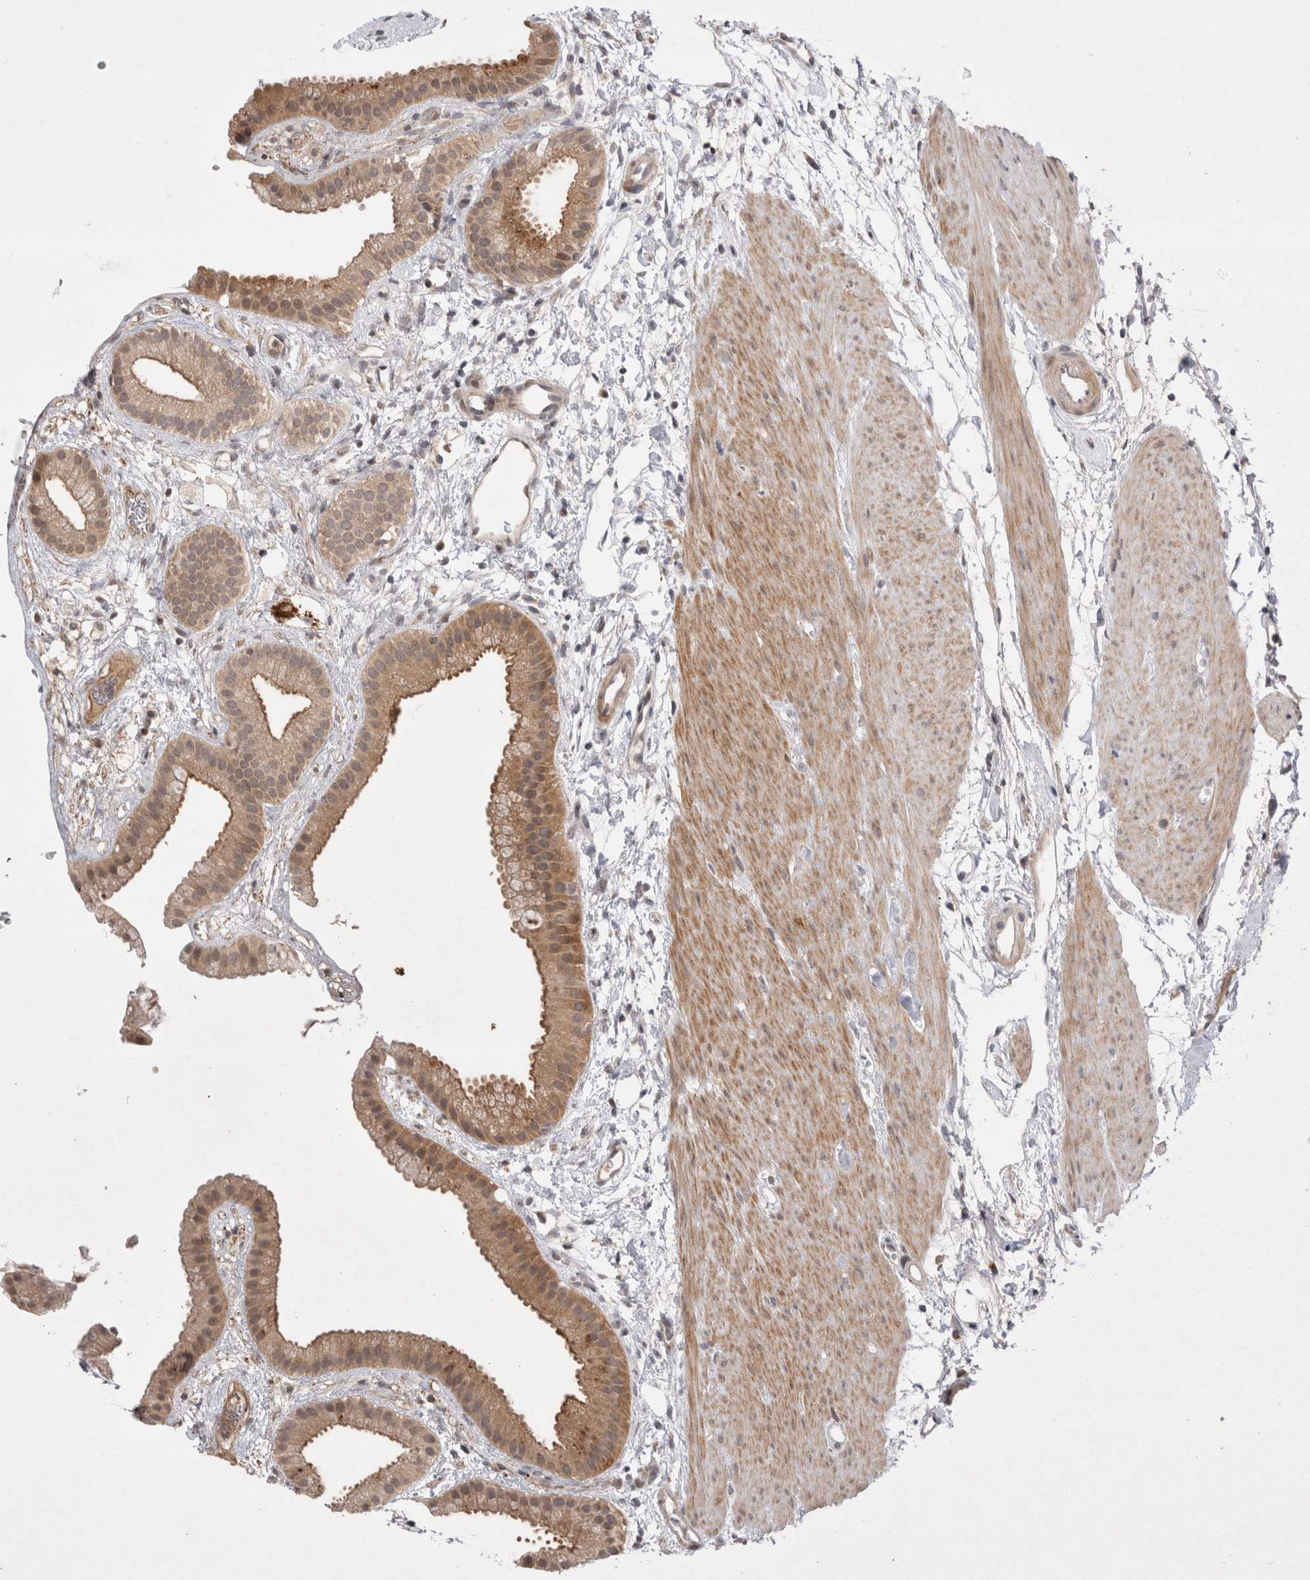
{"staining": {"intensity": "moderate", "quantity": ">75%", "location": "cytoplasmic/membranous,nuclear"}, "tissue": "gallbladder", "cell_type": "Glandular cells", "image_type": "normal", "snomed": [{"axis": "morphology", "description": "Normal tissue, NOS"}, {"axis": "topography", "description": "Gallbladder"}], "caption": "Immunohistochemical staining of normal human gallbladder reveals >75% levels of moderate cytoplasmic/membranous,nuclear protein expression in about >75% of glandular cells.", "gene": "PLEKHM1", "patient": {"sex": "female", "age": 64}}